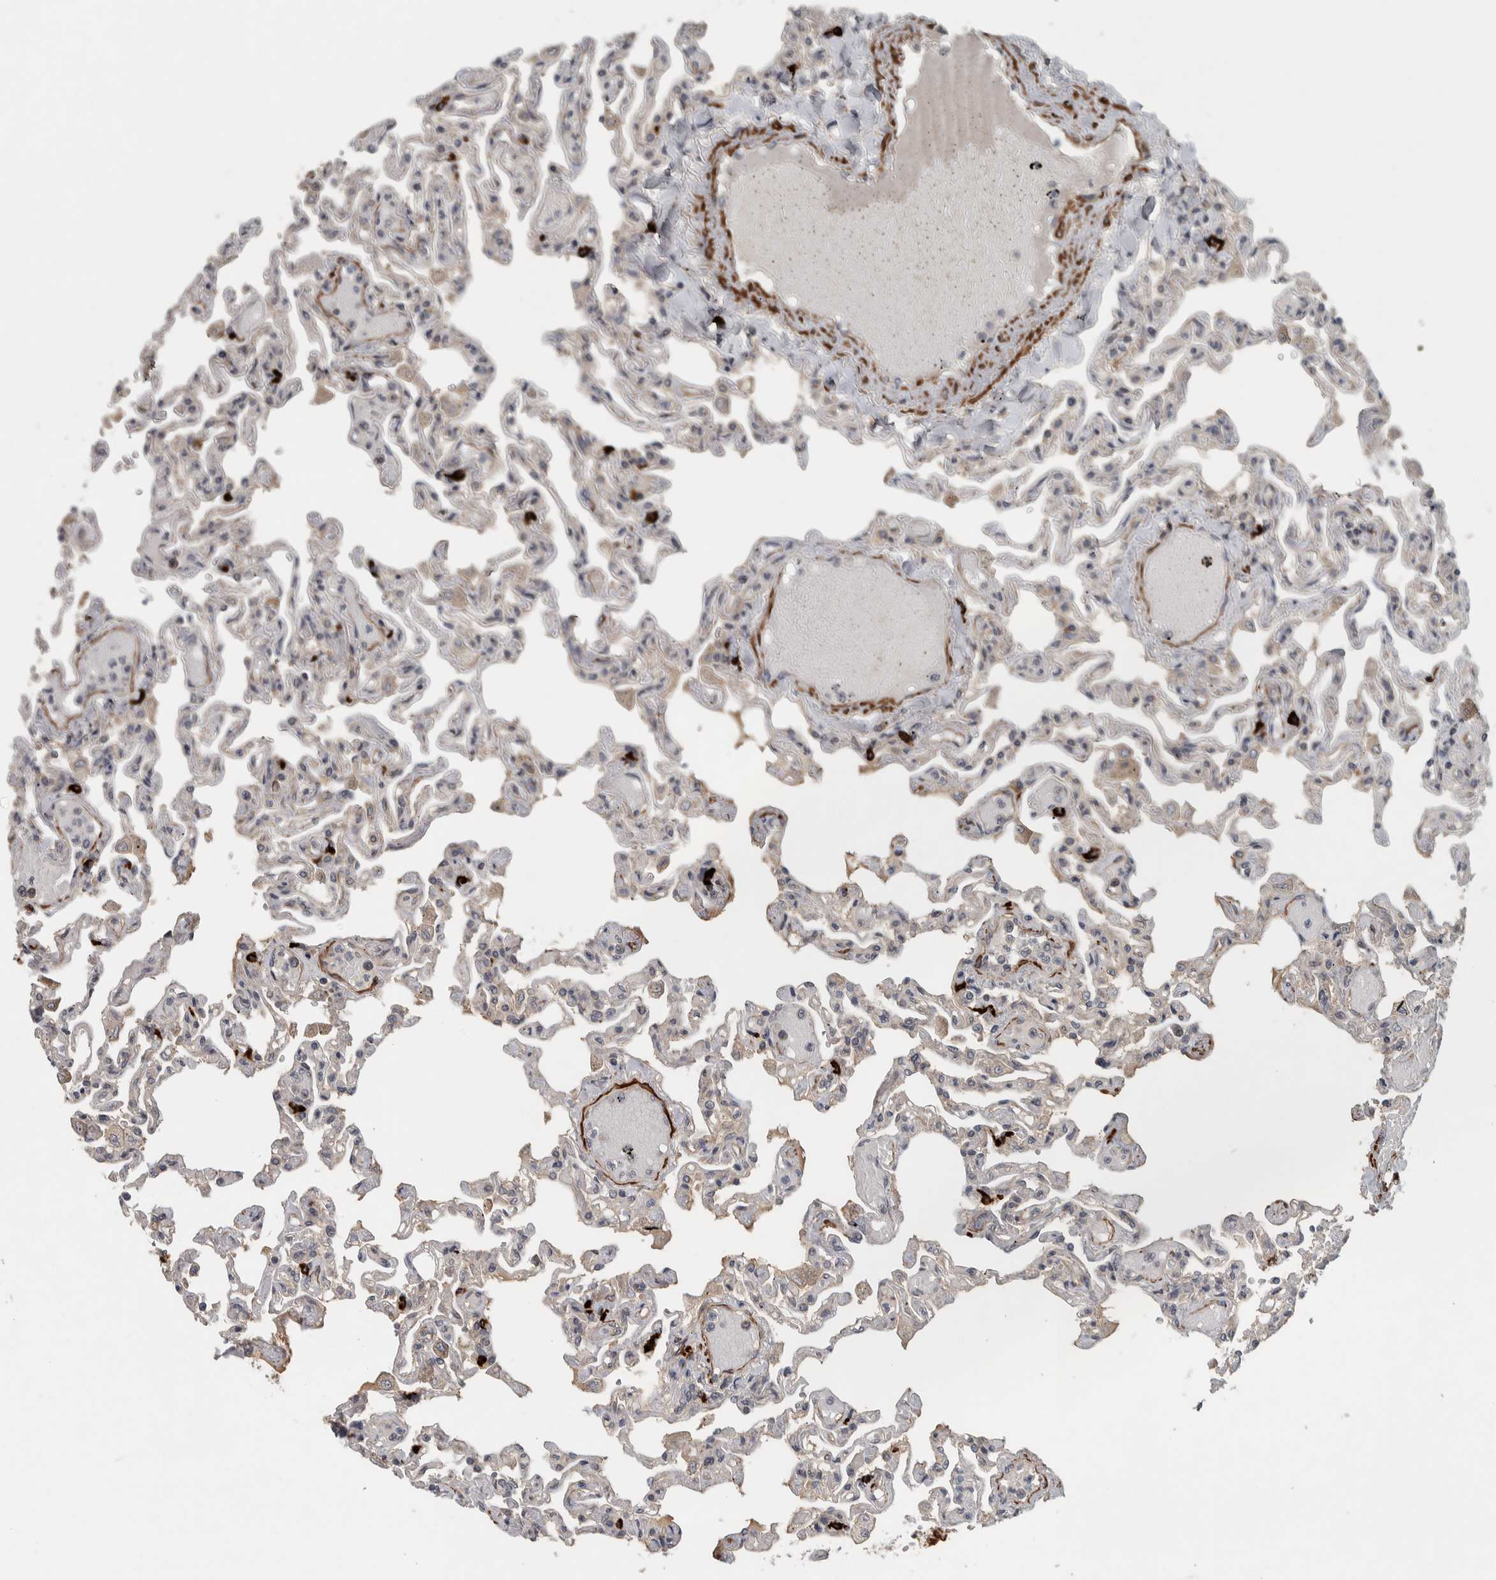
{"staining": {"intensity": "weak", "quantity": "<25%", "location": "cytoplasmic/membranous"}, "tissue": "lung", "cell_type": "Alveolar cells", "image_type": "normal", "snomed": [{"axis": "morphology", "description": "Normal tissue, NOS"}, {"axis": "topography", "description": "Lung"}], "caption": "IHC of unremarkable lung exhibits no staining in alveolar cells.", "gene": "LBHD1", "patient": {"sex": "male", "age": 21}}